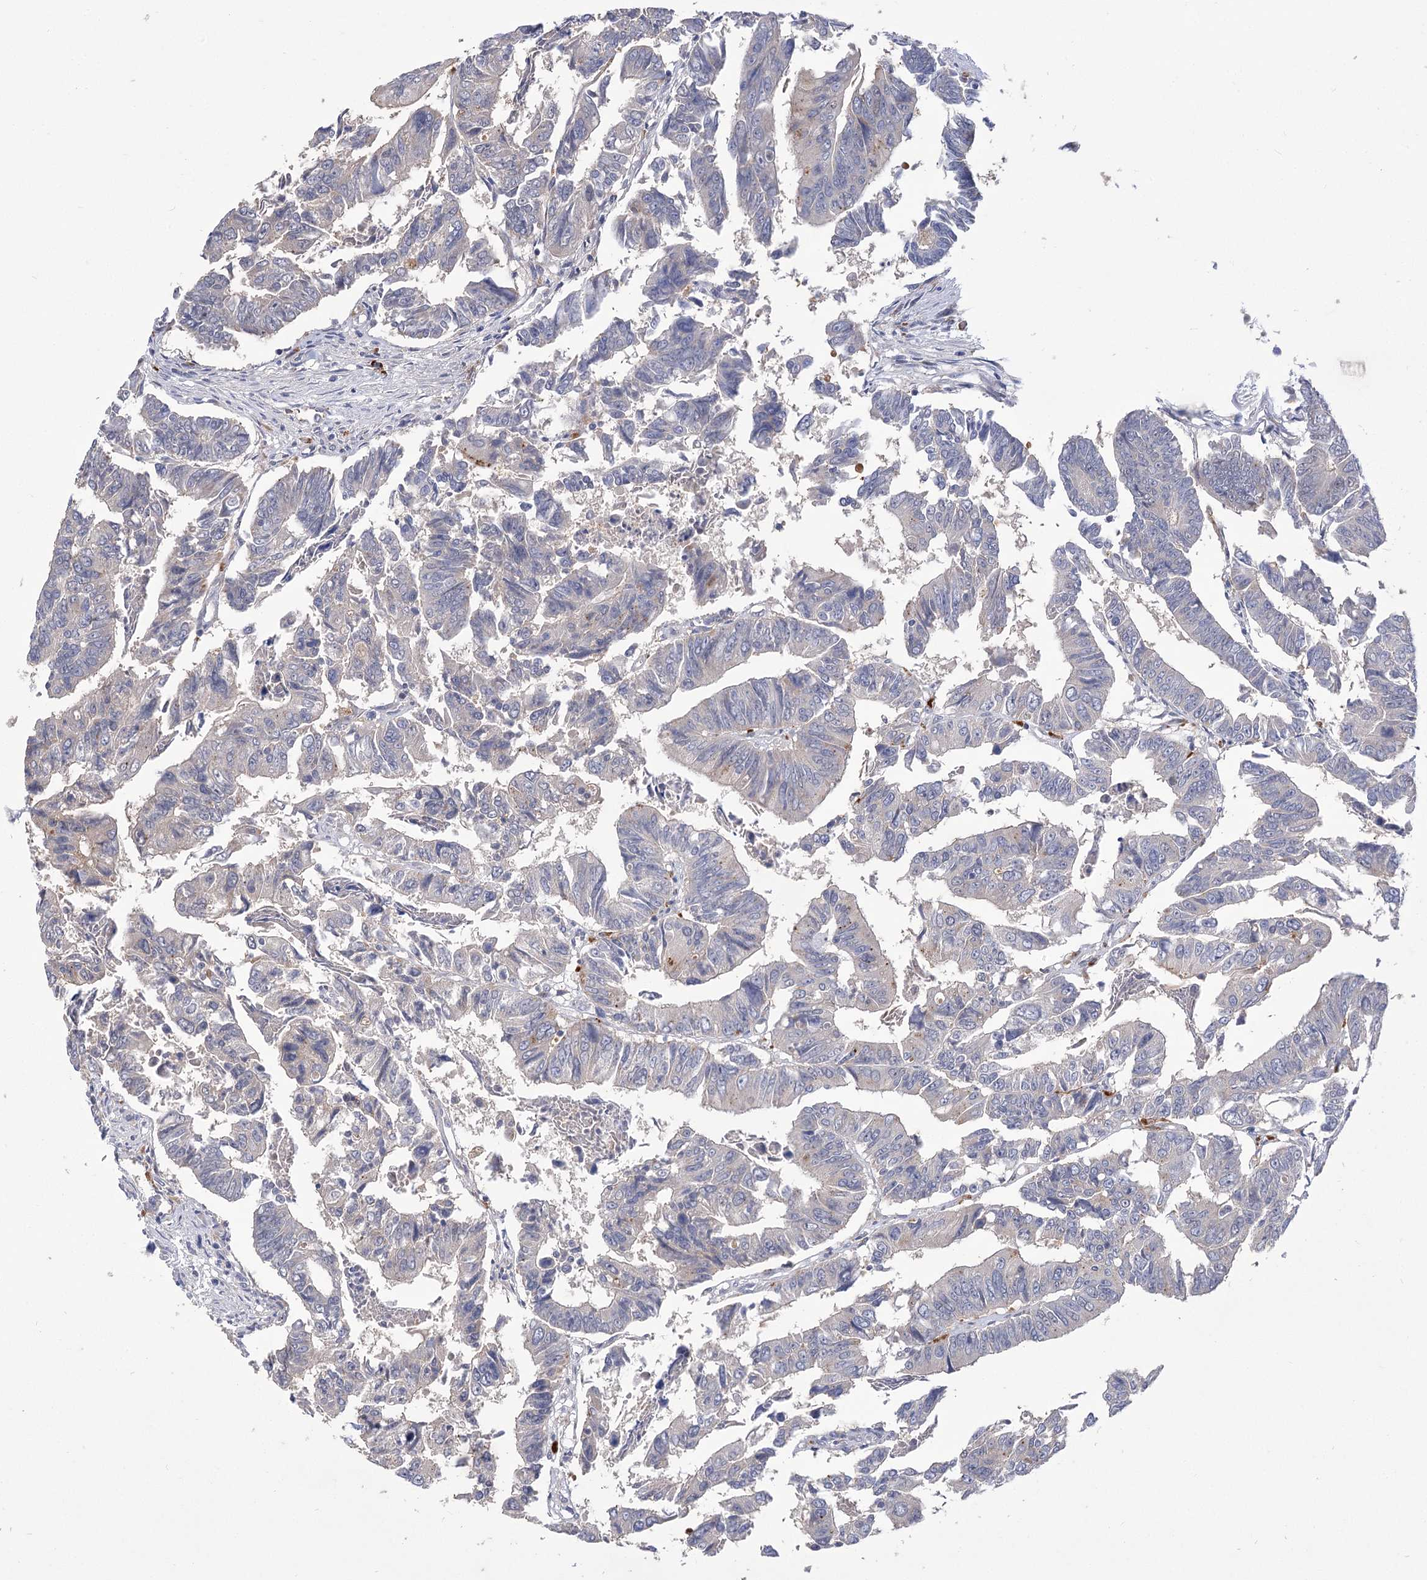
{"staining": {"intensity": "weak", "quantity": "<25%", "location": "cytoplasmic/membranous"}, "tissue": "colorectal cancer", "cell_type": "Tumor cells", "image_type": "cancer", "snomed": [{"axis": "morphology", "description": "Adenocarcinoma, NOS"}, {"axis": "topography", "description": "Rectum"}], "caption": "There is no significant expression in tumor cells of colorectal adenocarcinoma.", "gene": "SIAE", "patient": {"sex": "female", "age": 65}}